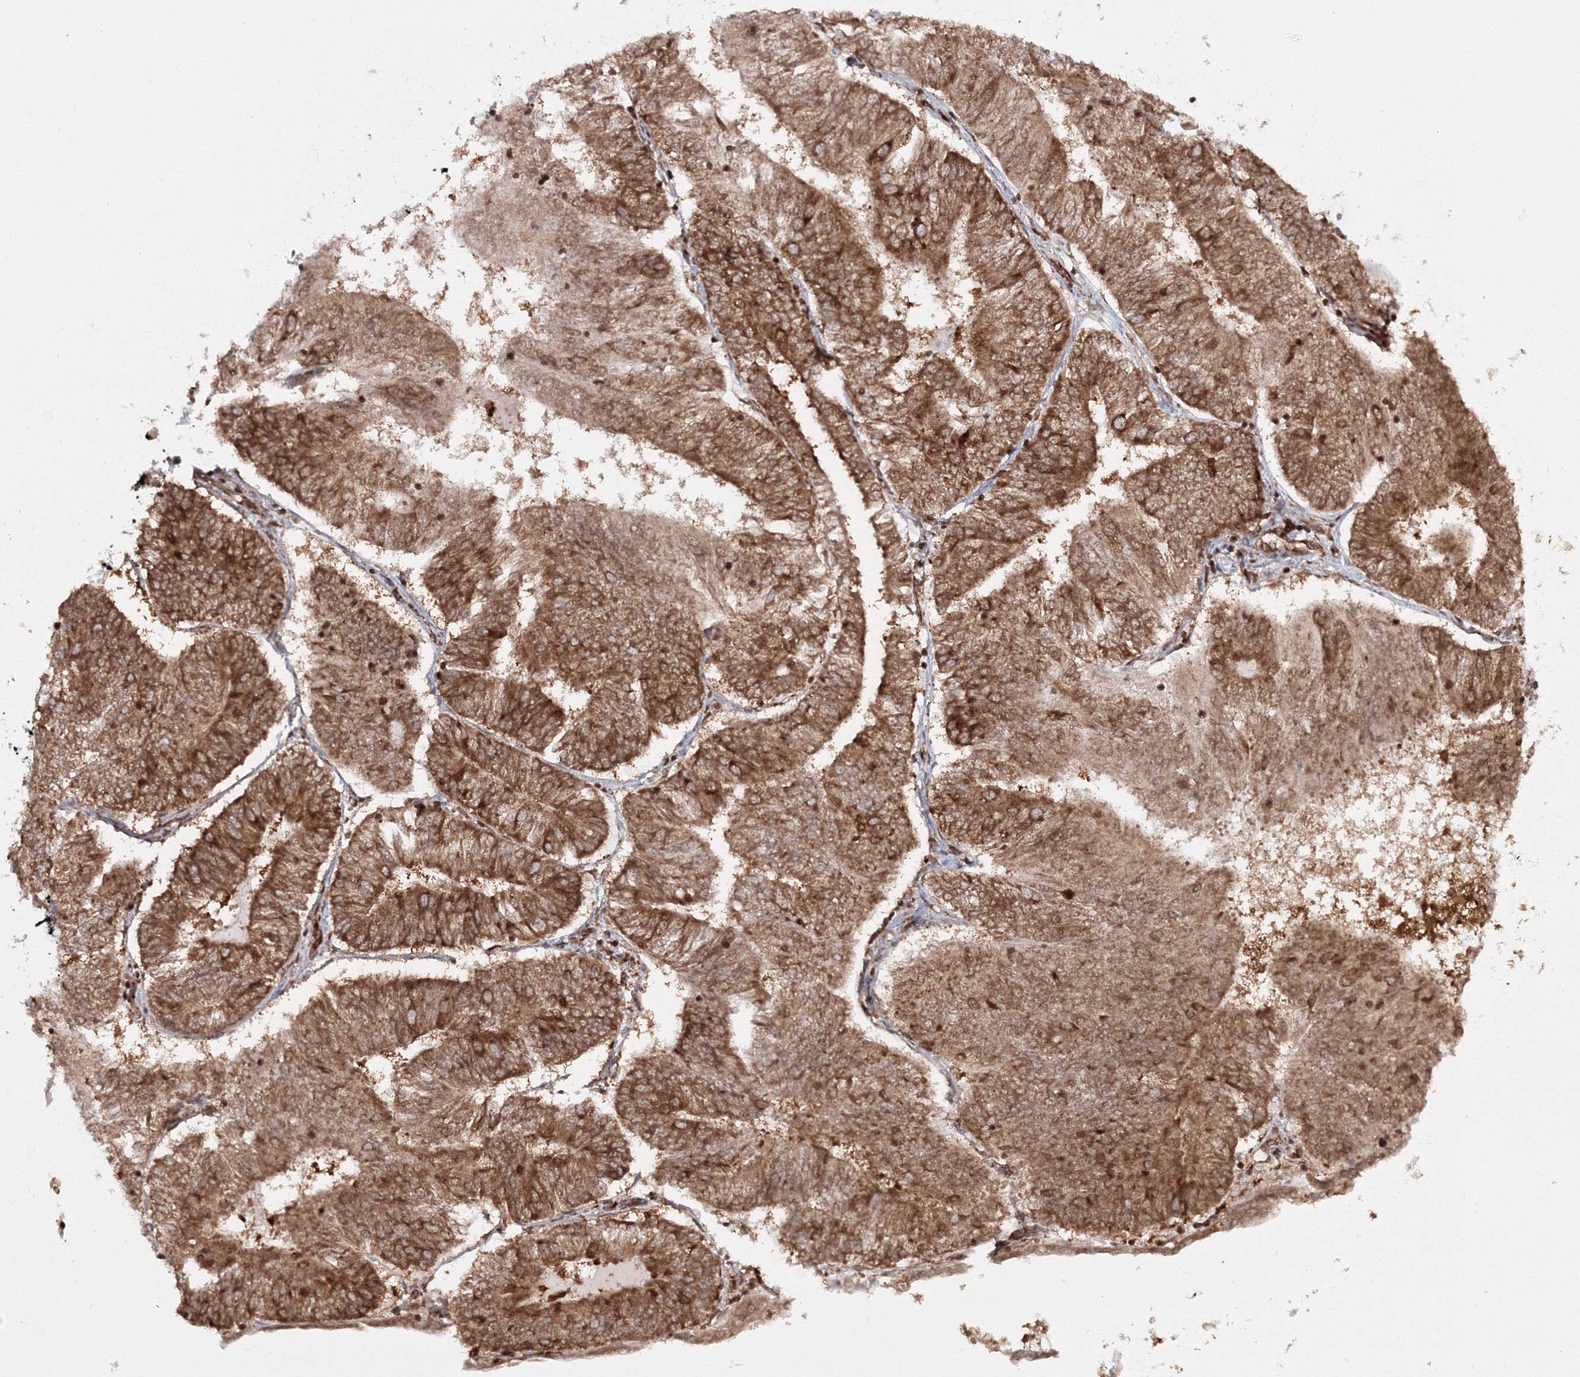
{"staining": {"intensity": "moderate", "quantity": ">75%", "location": "cytoplasmic/membranous"}, "tissue": "endometrial cancer", "cell_type": "Tumor cells", "image_type": "cancer", "snomed": [{"axis": "morphology", "description": "Adenocarcinoma, NOS"}, {"axis": "topography", "description": "Endometrium"}], "caption": "Moderate cytoplasmic/membranous protein staining is seen in approximately >75% of tumor cells in adenocarcinoma (endometrial).", "gene": "HARS1", "patient": {"sex": "female", "age": 58}}